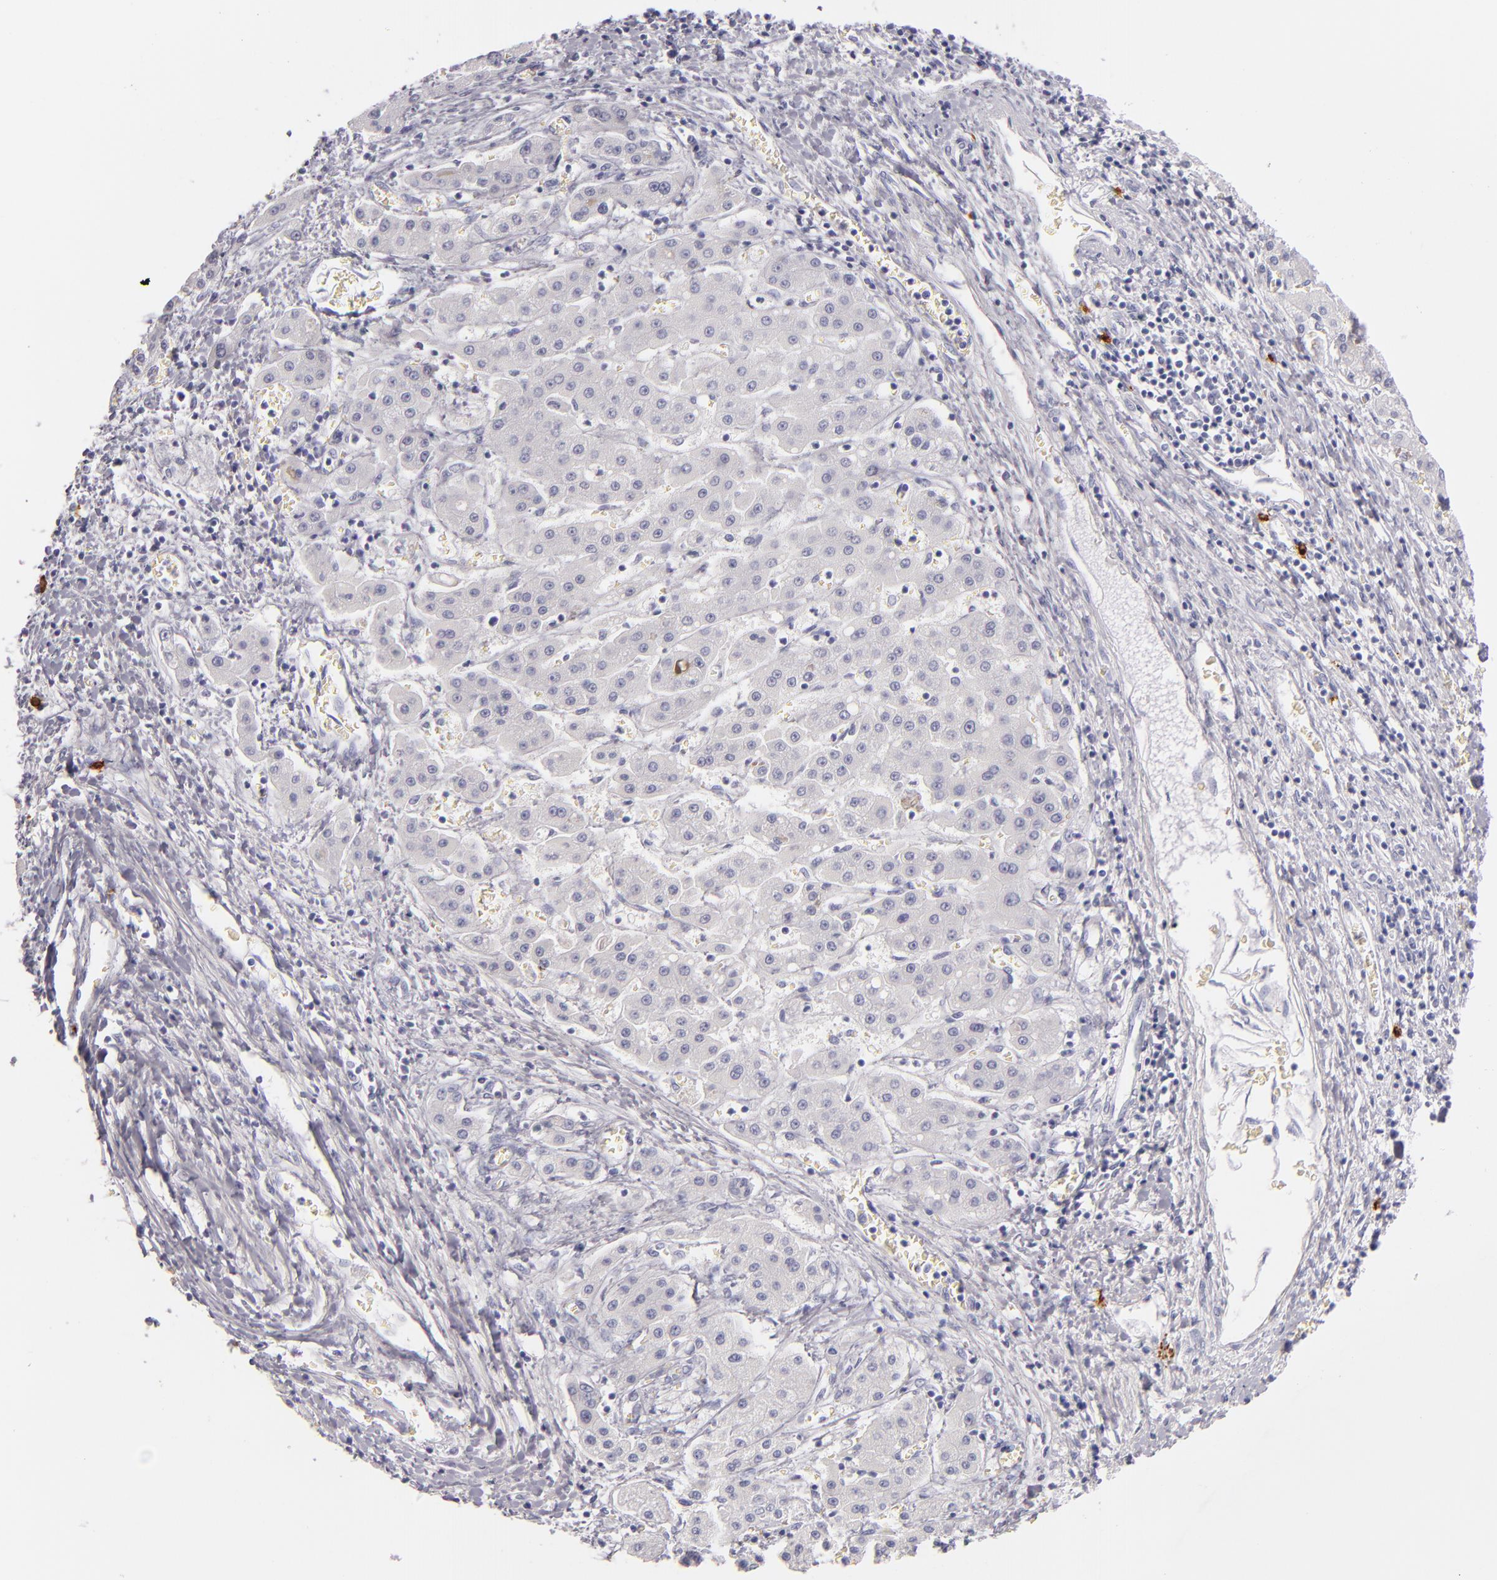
{"staining": {"intensity": "negative", "quantity": "none", "location": "none"}, "tissue": "liver cancer", "cell_type": "Tumor cells", "image_type": "cancer", "snomed": [{"axis": "morphology", "description": "Carcinoma, Hepatocellular, NOS"}, {"axis": "topography", "description": "Liver"}], "caption": "Liver cancer stained for a protein using immunohistochemistry displays no expression tumor cells.", "gene": "TPSD1", "patient": {"sex": "male", "age": 24}}